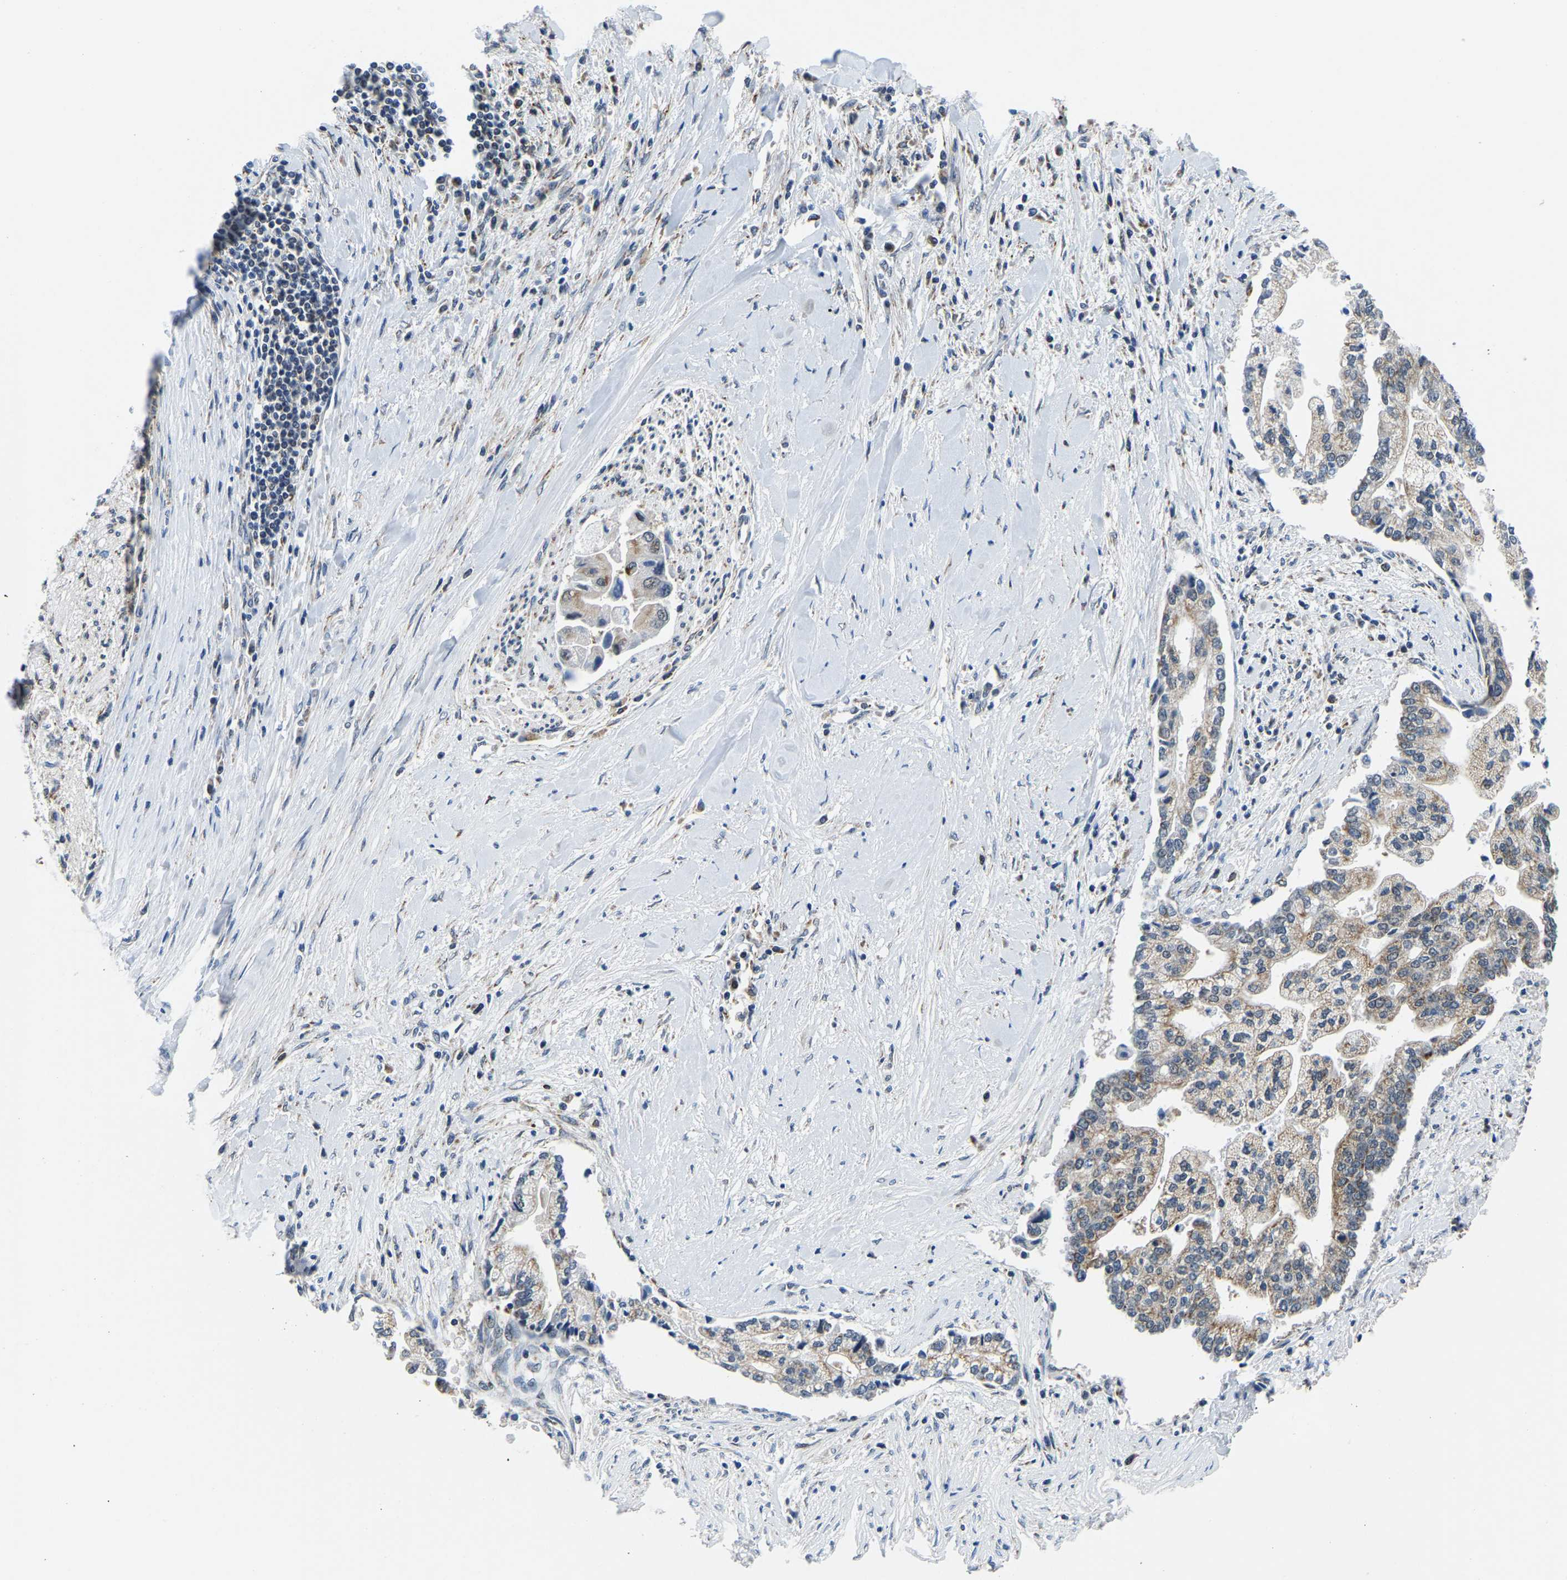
{"staining": {"intensity": "moderate", "quantity": ">75%", "location": "cytoplasmic/membranous"}, "tissue": "liver cancer", "cell_type": "Tumor cells", "image_type": "cancer", "snomed": [{"axis": "morphology", "description": "Cholangiocarcinoma"}, {"axis": "topography", "description": "Liver"}], "caption": "Human liver cholangiocarcinoma stained with a brown dye displays moderate cytoplasmic/membranous positive staining in approximately >75% of tumor cells.", "gene": "BNIP3L", "patient": {"sex": "male", "age": 50}}